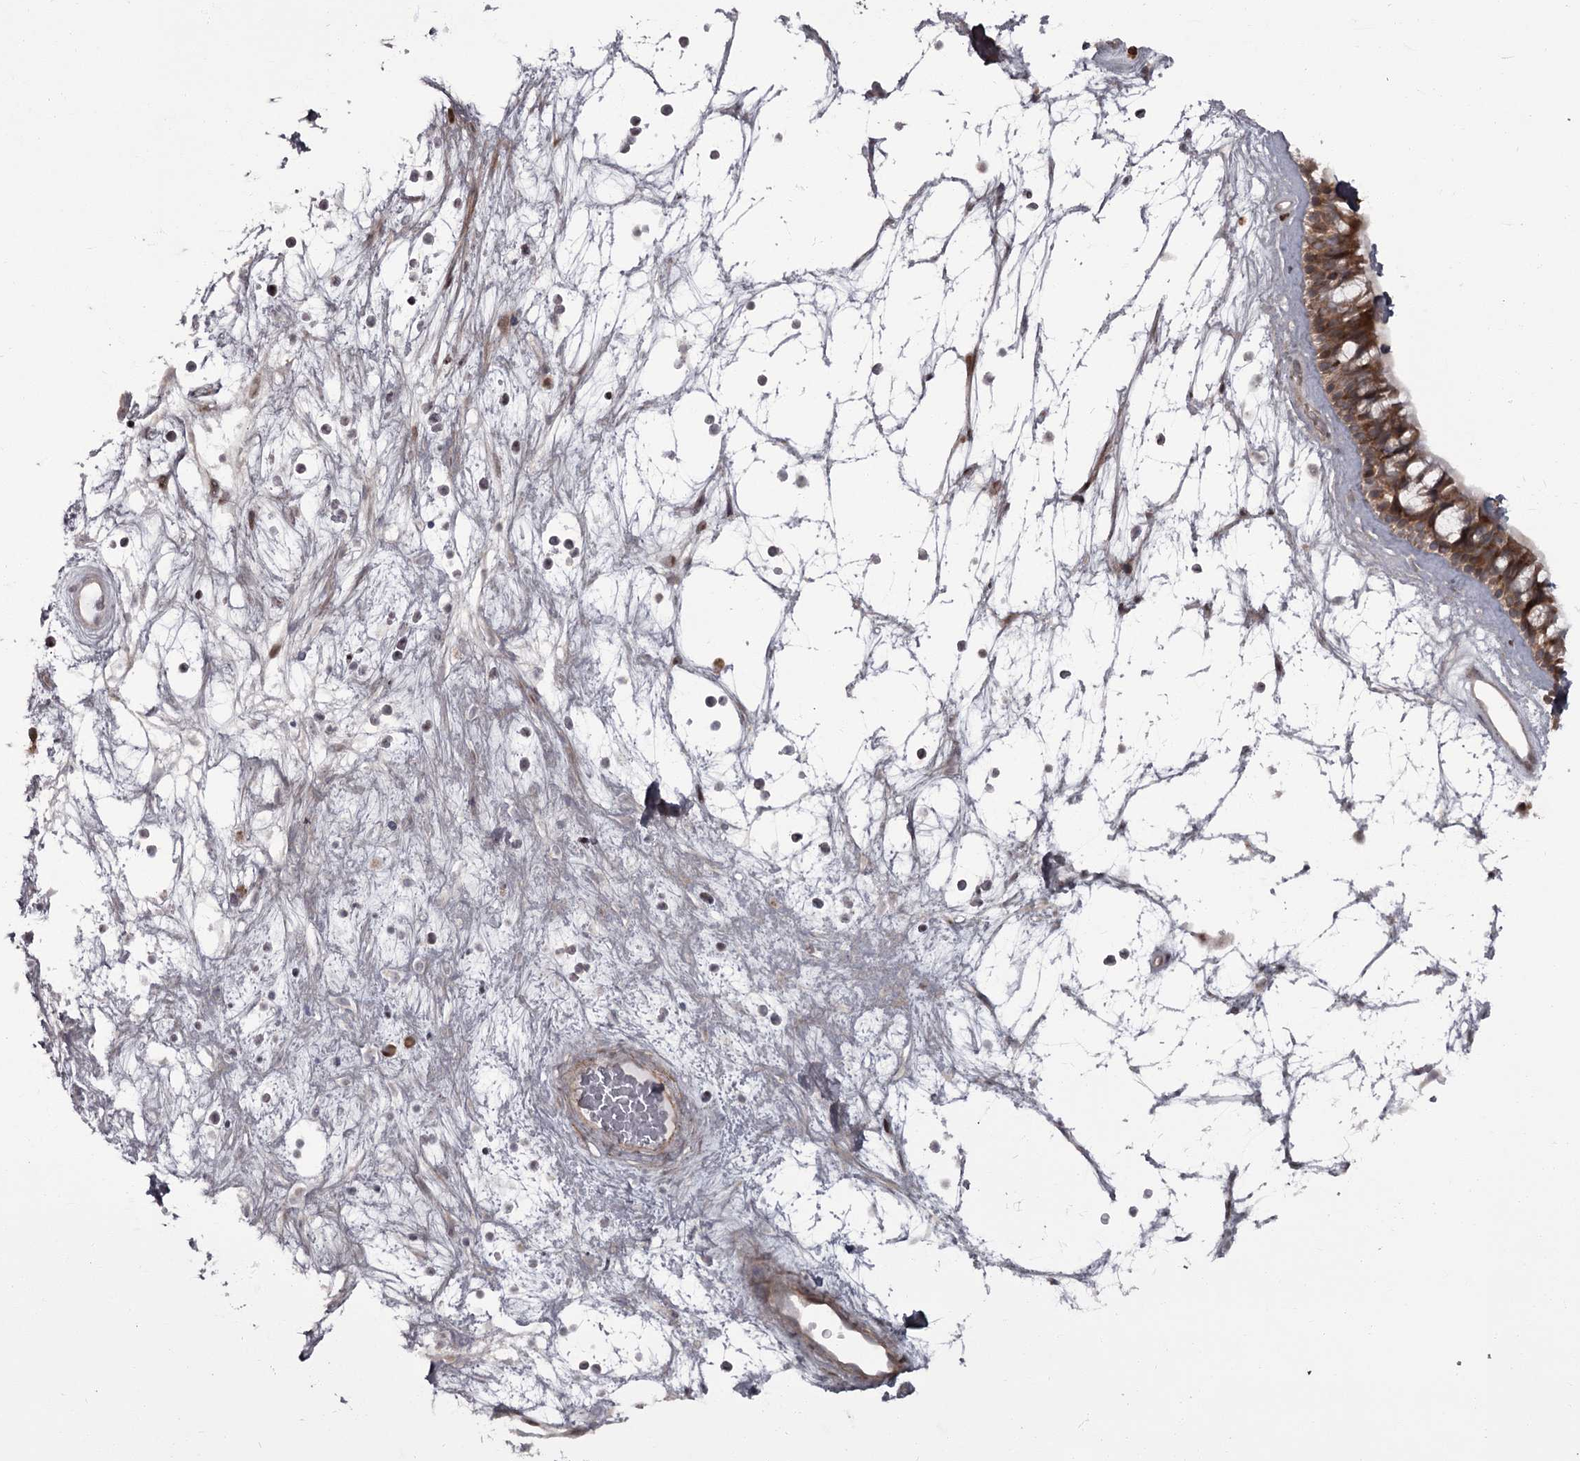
{"staining": {"intensity": "moderate", "quantity": ">75%", "location": "cytoplasmic/membranous"}, "tissue": "nasopharynx", "cell_type": "Respiratory epithelial cells", "image_type": "normal", "snomed": [{"axis": "morphology", "description": "Normal tissue, NOS"}, {"axis": "topography", "description": "Nasopharynx"}], "caption": "Immunohistochemical staining of normal human nasopharynx shows >75% levels of moderate cytoplasmic/membranous protein expression in approximately >75% of respiratory epithelial cells. (Stains: DAB in brown, nuclei in blue, Microscopy: brightfield microscopy at high magnification).", "gene": "THAP9", "patient": {"sex": "male", "age": 64}}